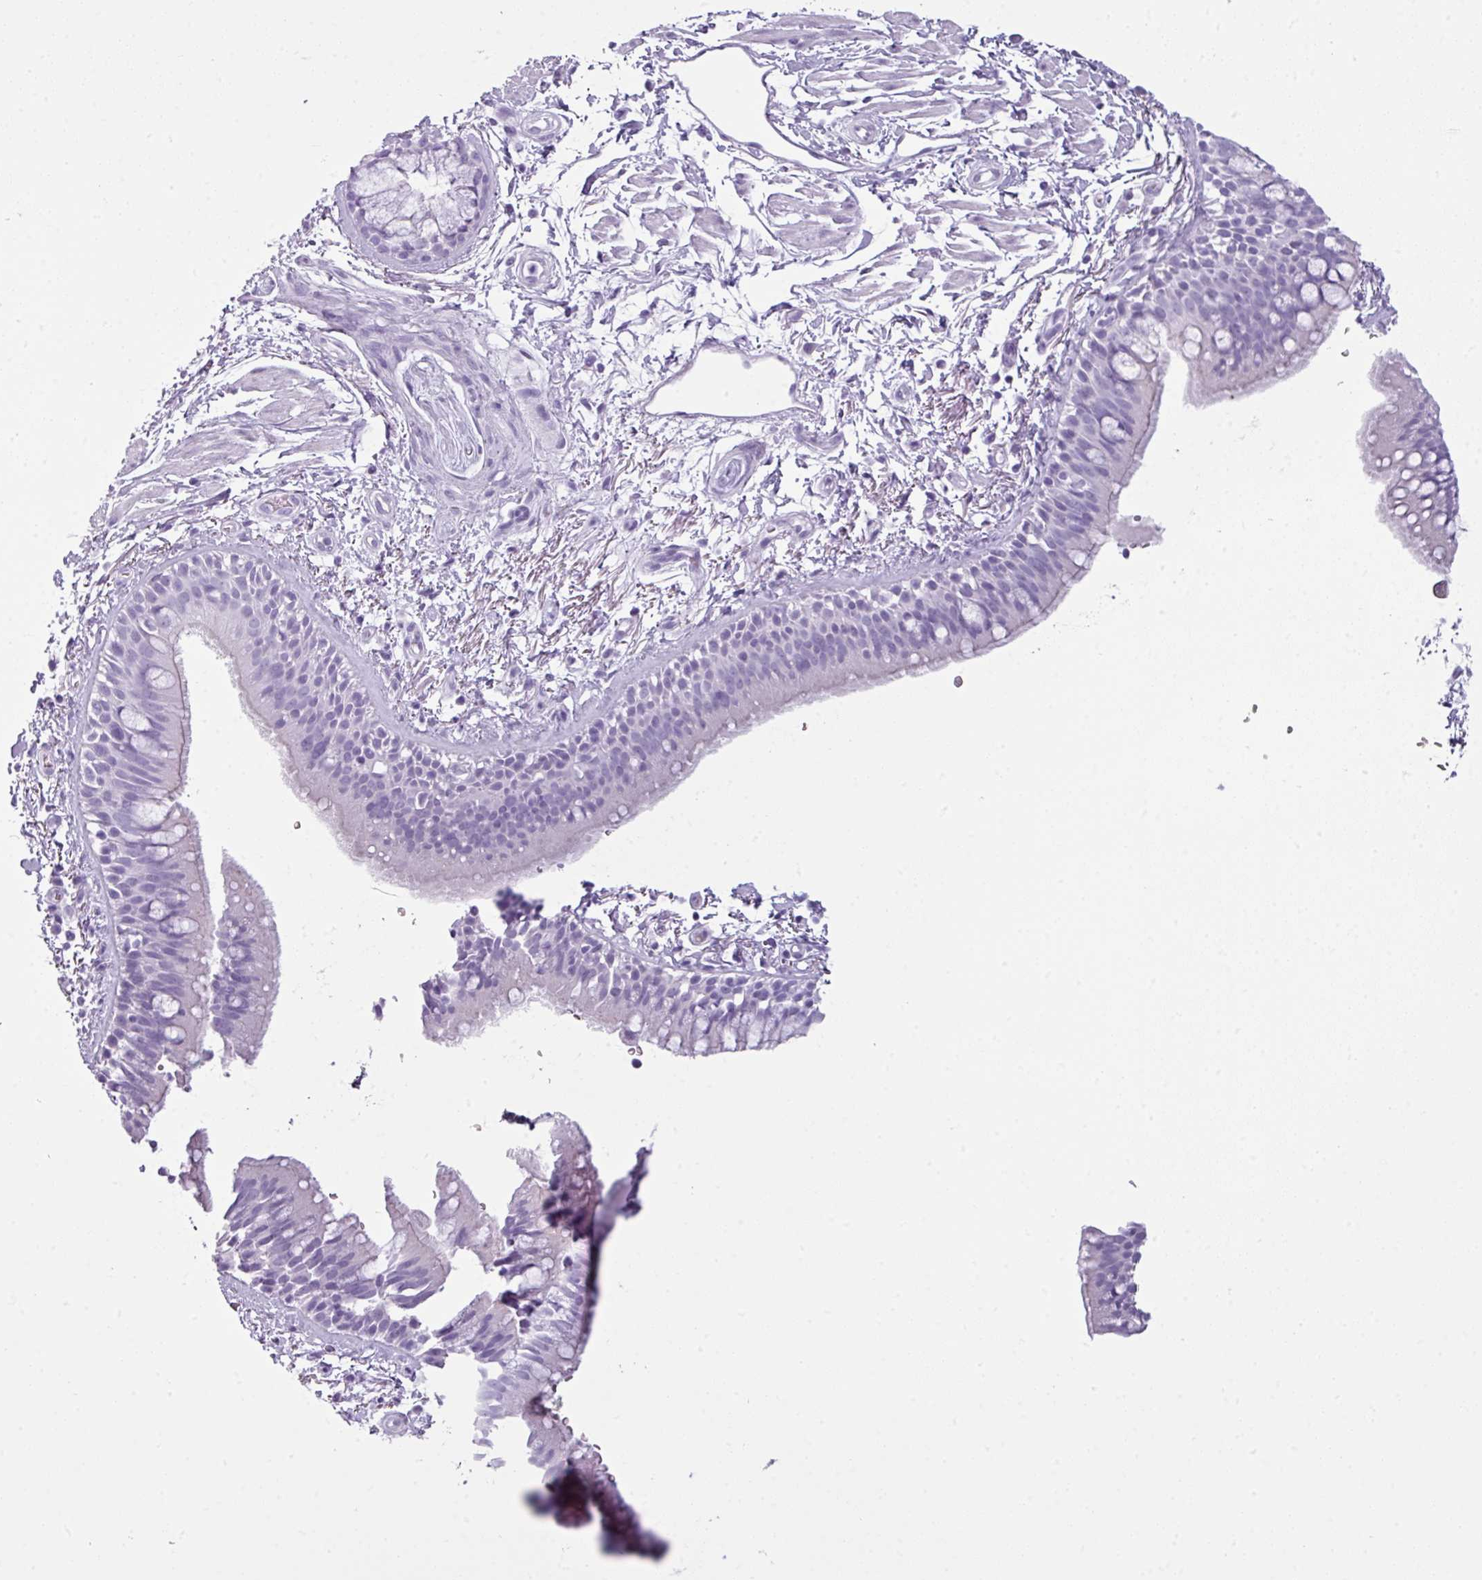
{"staining": {"intensity": "negative", "quantity": "none", "location": "none"}, "tissue": "bronchus", "cell_type": "Respiratory epithelial cells", "image_type": "normal", "snomed": [{"axis": "morphology", "description": "Normal tissue, NOS"}, {"axis": "morphology", "description": "Squamous cell carcinoma, NOS"}, {"axis": "topography", "description": "Bronchus"}, {"axis": "topography", "description": "Lung"}], "caption": "A high-resolution micrograph shows immunohistochemistry (IHC) staining of unremarkable bronchus, which displays no significant staining in respiratory epithelial cells.", "gene": "SCT", "patient": {"sex": "female", "age": 70}}